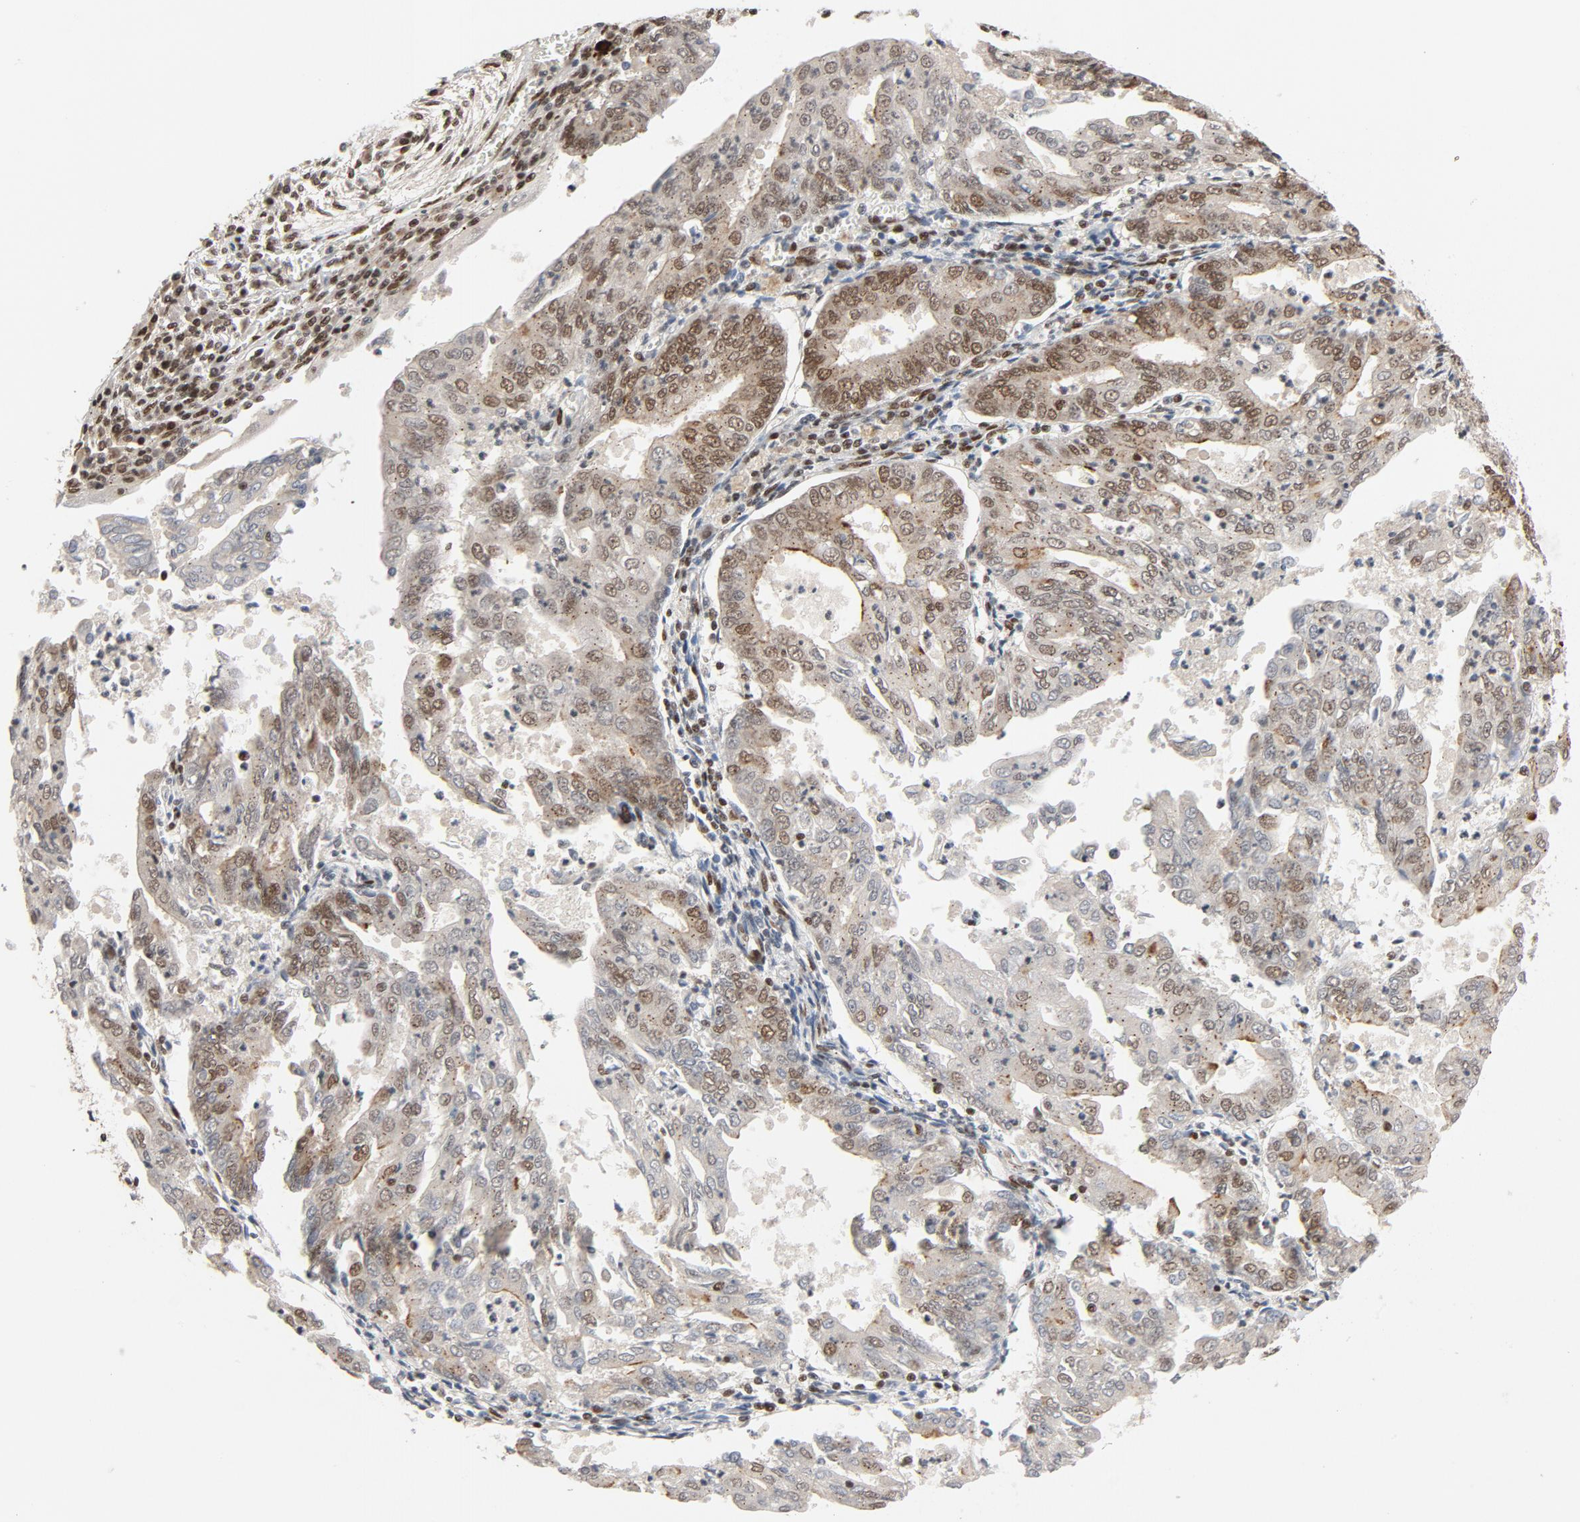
{"staining": {"intensity": "moderate", "quantity": ">75%", "location": "nuclear"}, "tissue": "endometrial cancer", "cell_type": "Tumor cells", "image_type": "cancer", "snomed": [{"axis": "morphology", "description": "Adenocarcinoma, NOS"}, {"axis": "topography", "description": "Endometrium"}], "caption": "Immunohistochemistry (IHC) staining of endometrial cancer, which reveals medium levels of moderate nuclear staining in approximately >75% of tumor cells indicating moderate nuclear protein expression. The staining was performed using DAB (3,3'-diaminobenzidine) (brown) for protein detection and nuclei were counterstained in hematoxylin (blue).", "gene": "SMARCD1", "patient": {"sex": "female", "age": 79}}